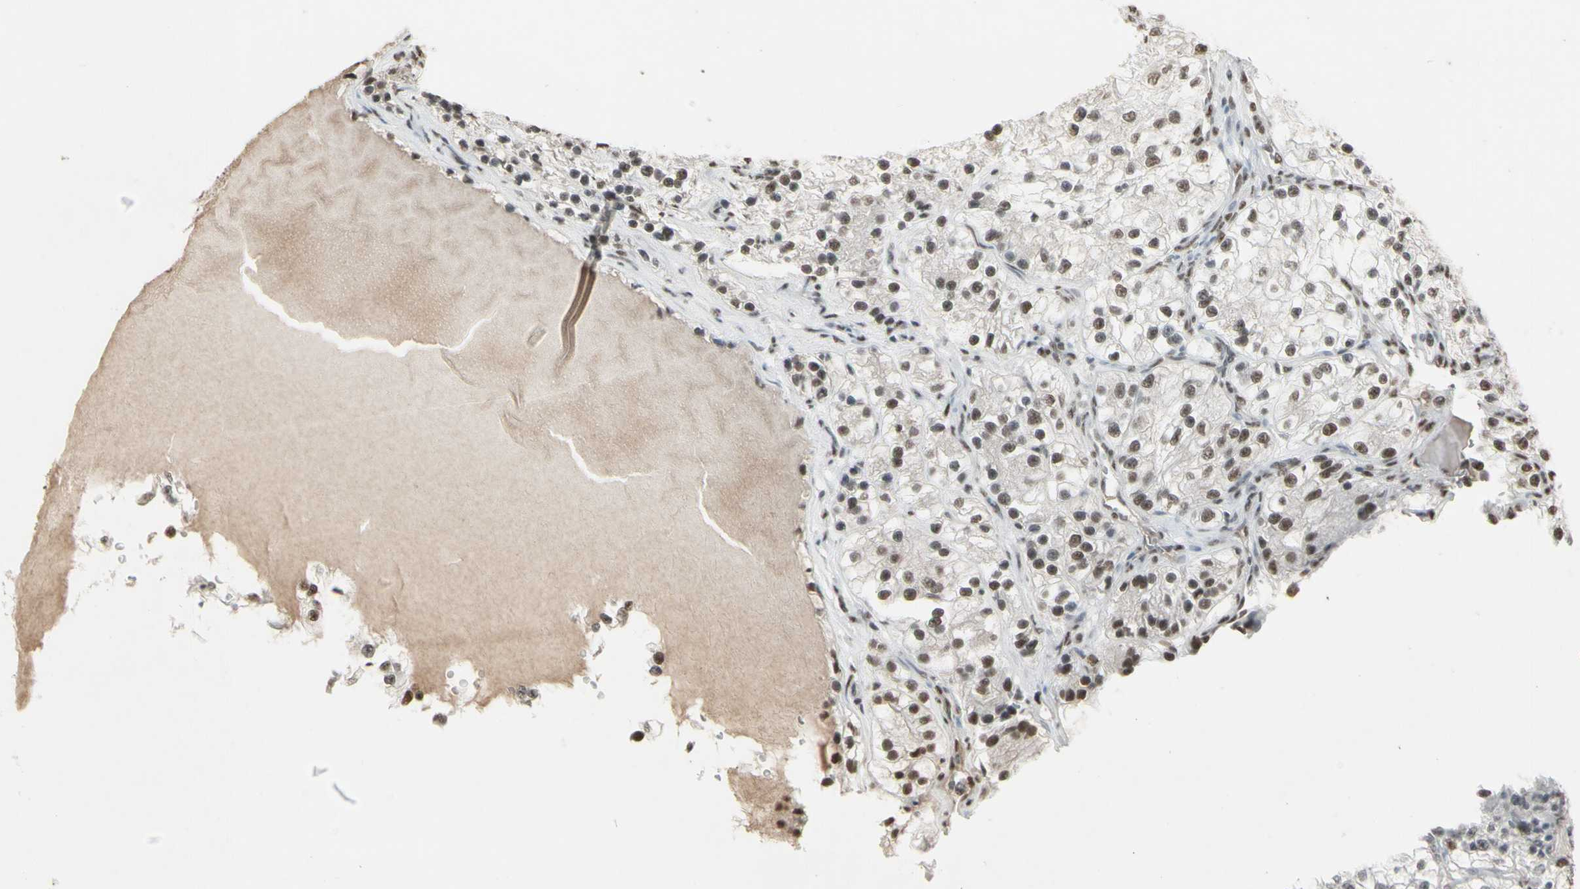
{"staining": {"intensity": "moderate", "quantity": "25%-75%", "location": "nuclear"}, "tissue": "renal cancer", "cell_type": "Tumor cells", "image_type": "cancer", "snomed": [{"axis": "morphology", "description": "Adenocarcinoma, NOS"}, {"axis": "topography", "description": "Kidney"}], "caption": "Renal cancer (adenocarcinoma) tissue displays moderate nuclear expression in approximately 25%-75% of tumor cells", "gene": "TRIM28", "patient": {"sex": "female", "age": 57}}